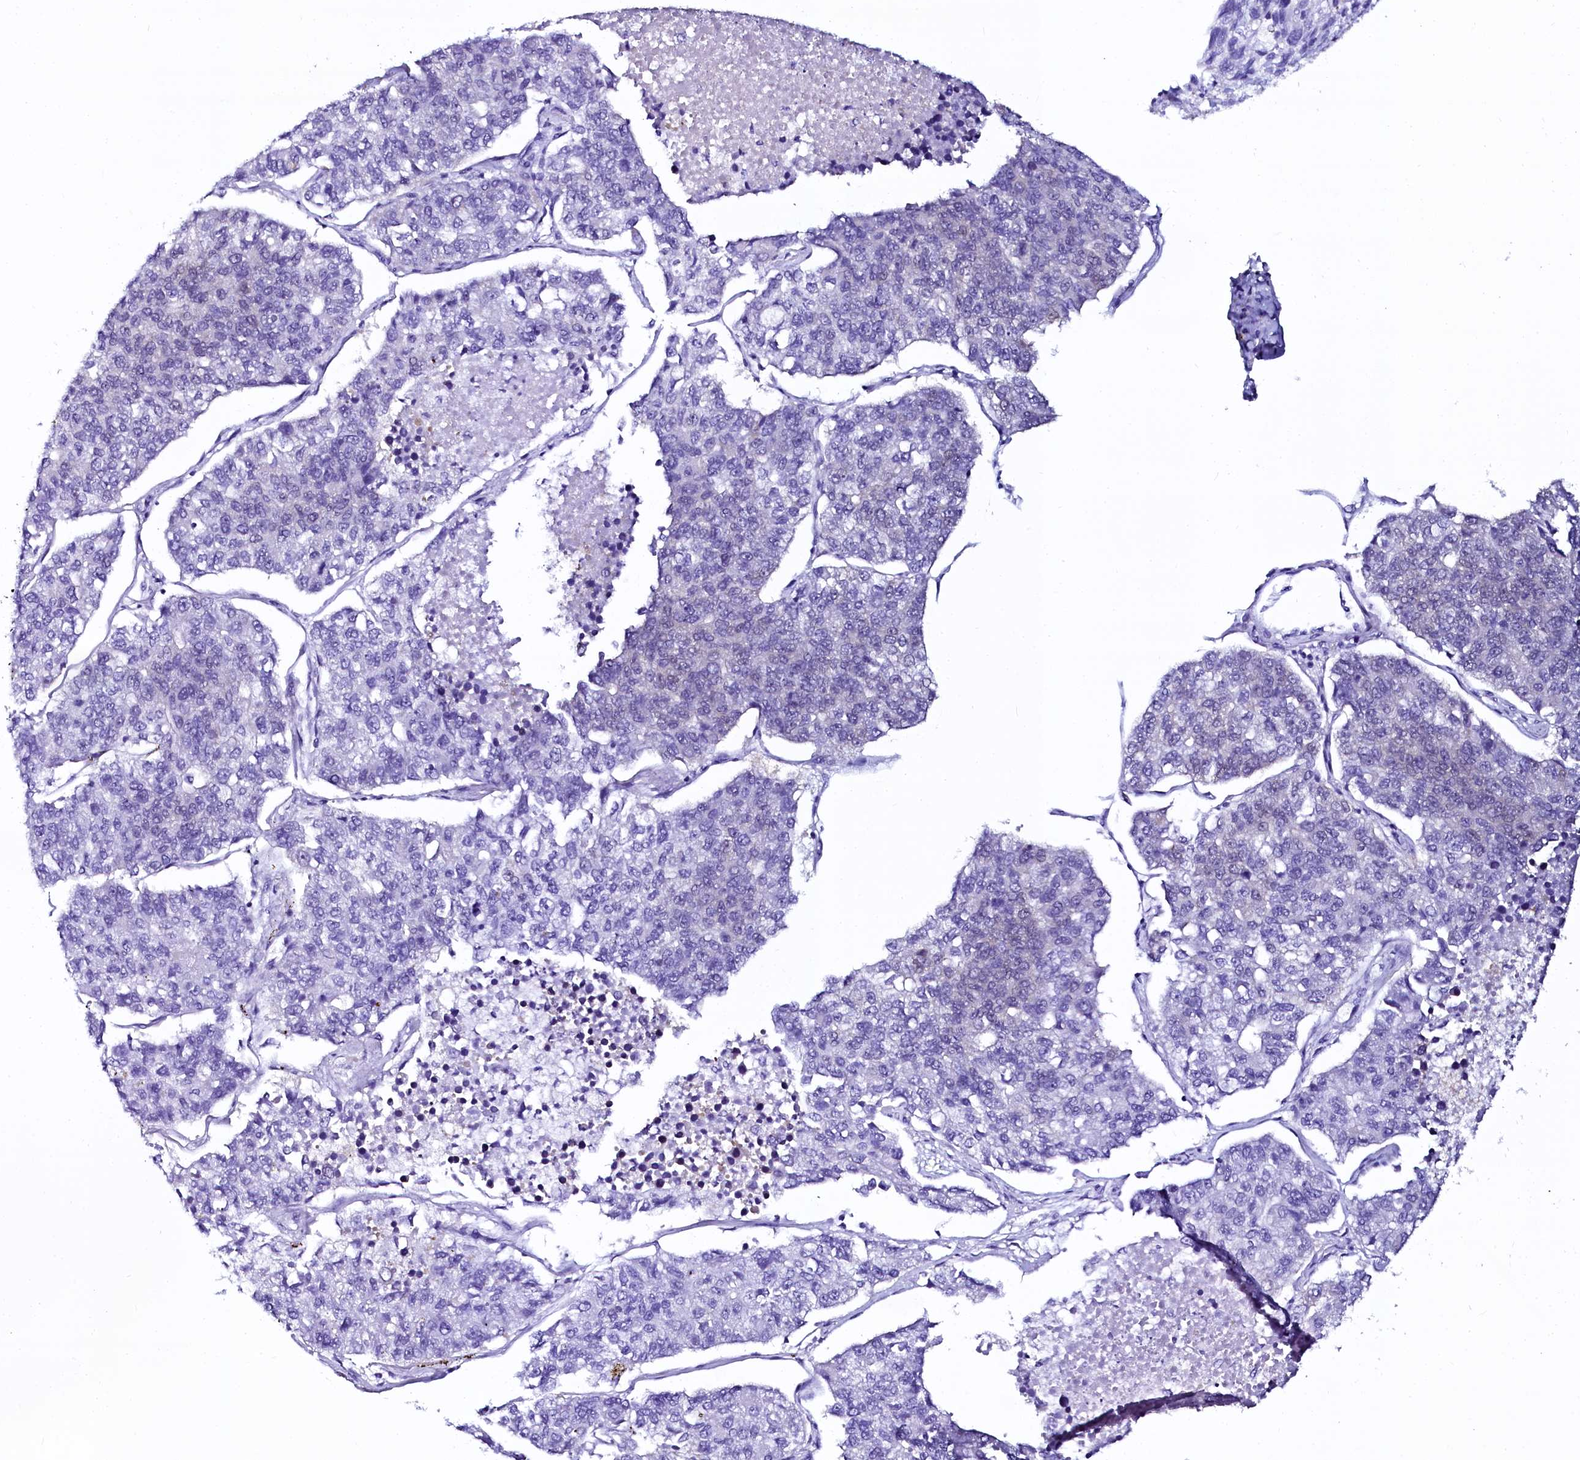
{"staining": {"intensity": "negative", "quantity": "none", "location": "none"}, "tissue": "lung cancer", "cell_type": "Tumor cells", "image_type": "cancer", "snomed": [{"axis": "morphology", "description": "Adenocarcinoma, NOS"}, {"axis": "topography", "description": "Lung"}], "caption": "The histopathology image shows no significant staining in tumor cells of lung cancer (adenocarcinoma).", "gene": "SORD", "patient": {"sex": "male", "age": 49}}